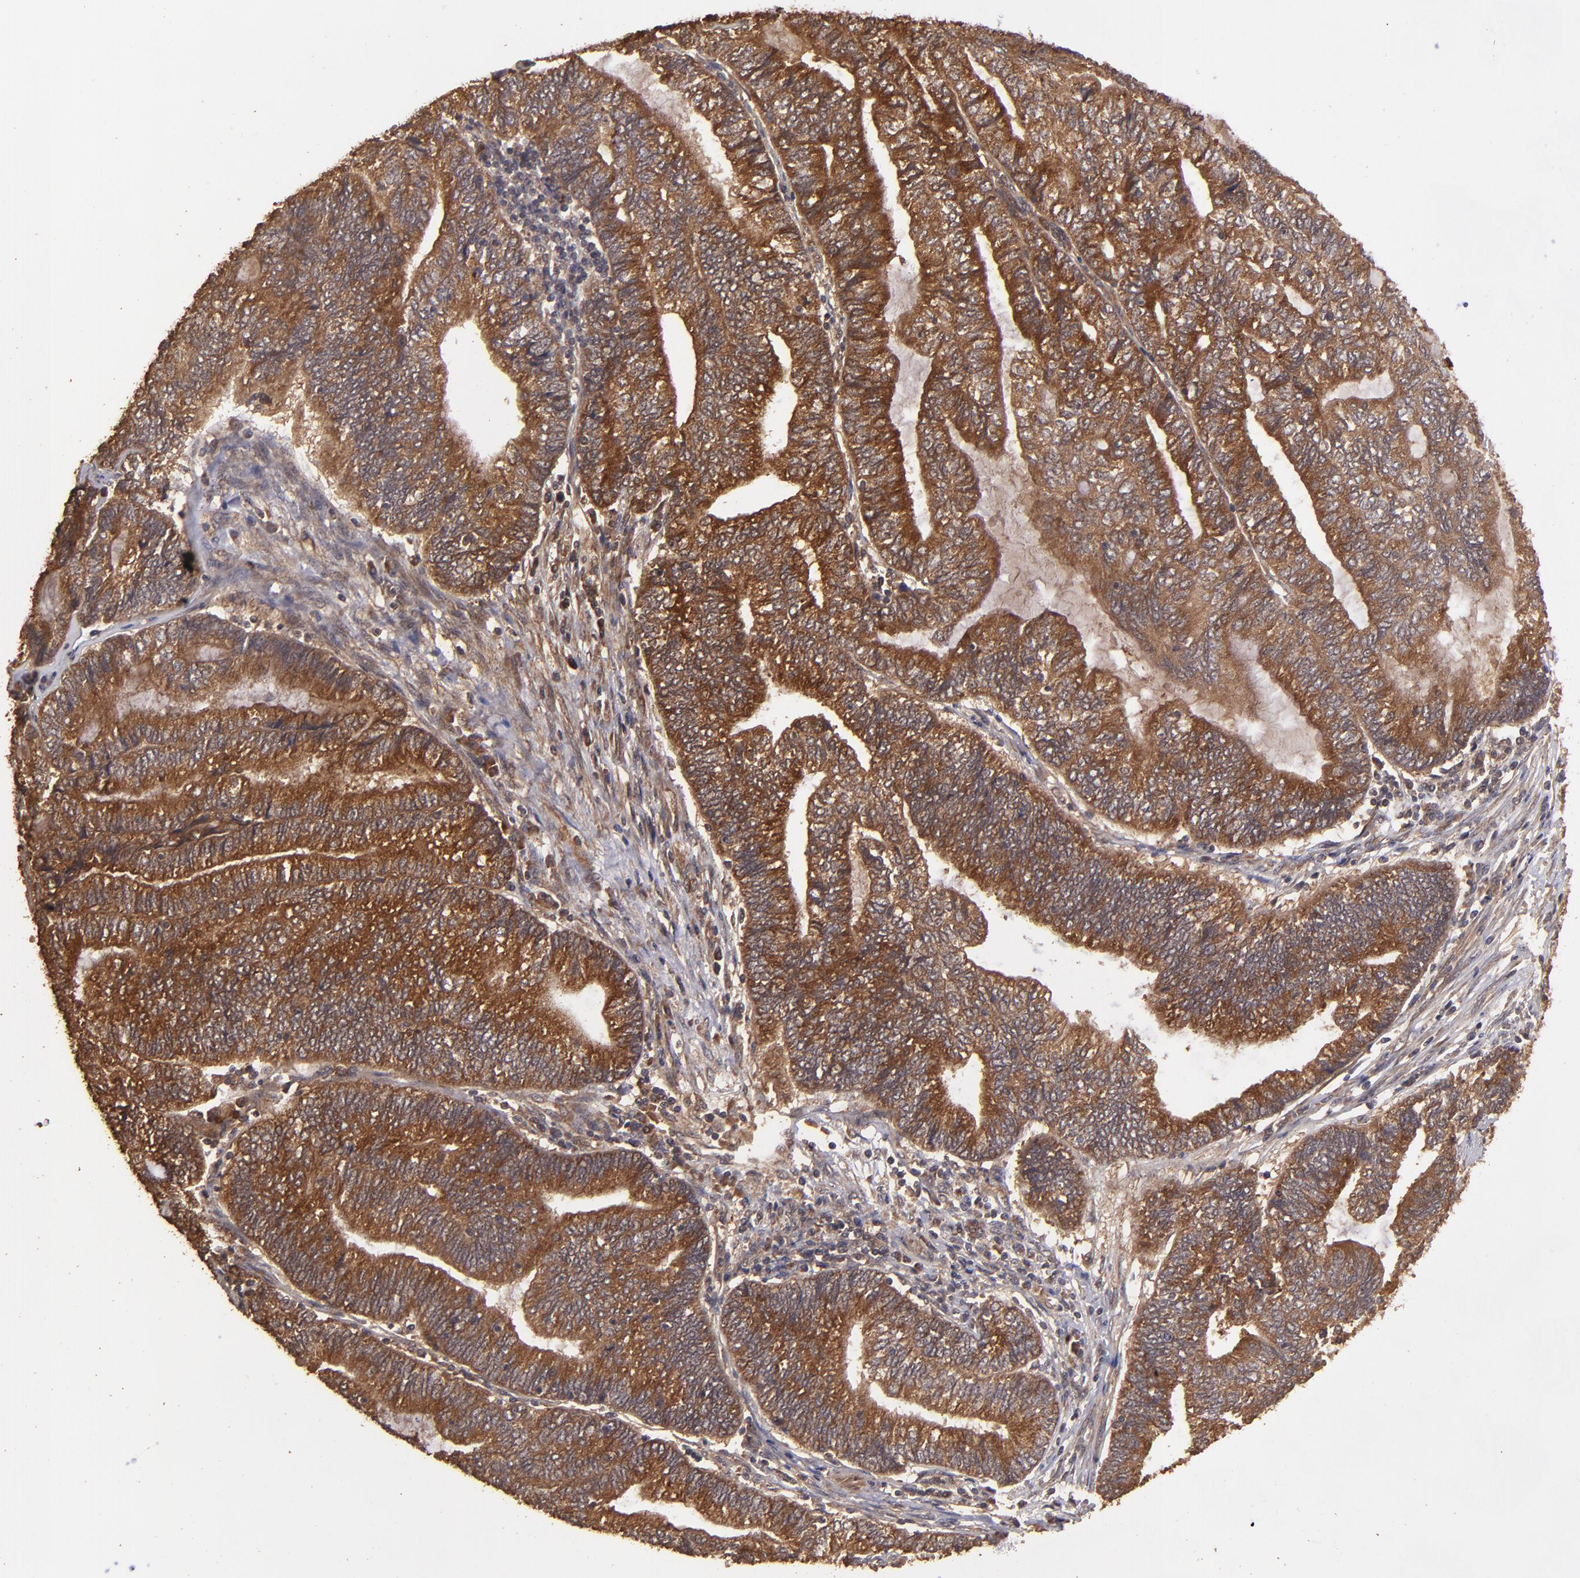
{"staining": {"intensity": "strong", "quantity": ">75%", "location": "cytoplasmic/membranous"}, "tissue": "endometrial cancer", "cell_type": "Tumor cells", "image_type": "cancer", "snomed": [{"axis": "morphology", "description": "Adenocarcinoma, NOS"}, {"axis": "topography", "description": "Uterus"}, {"axis": "topography", "description": "Endometrium"}], "caption": "A histopathology image of adenocarcinoma (endometrial) stained for a protein displays strong cytoplasmic/membranous brown staining in tumor cells.", "gene": "TXNDC16", "patient": {"sex": "female", "age": 70}}